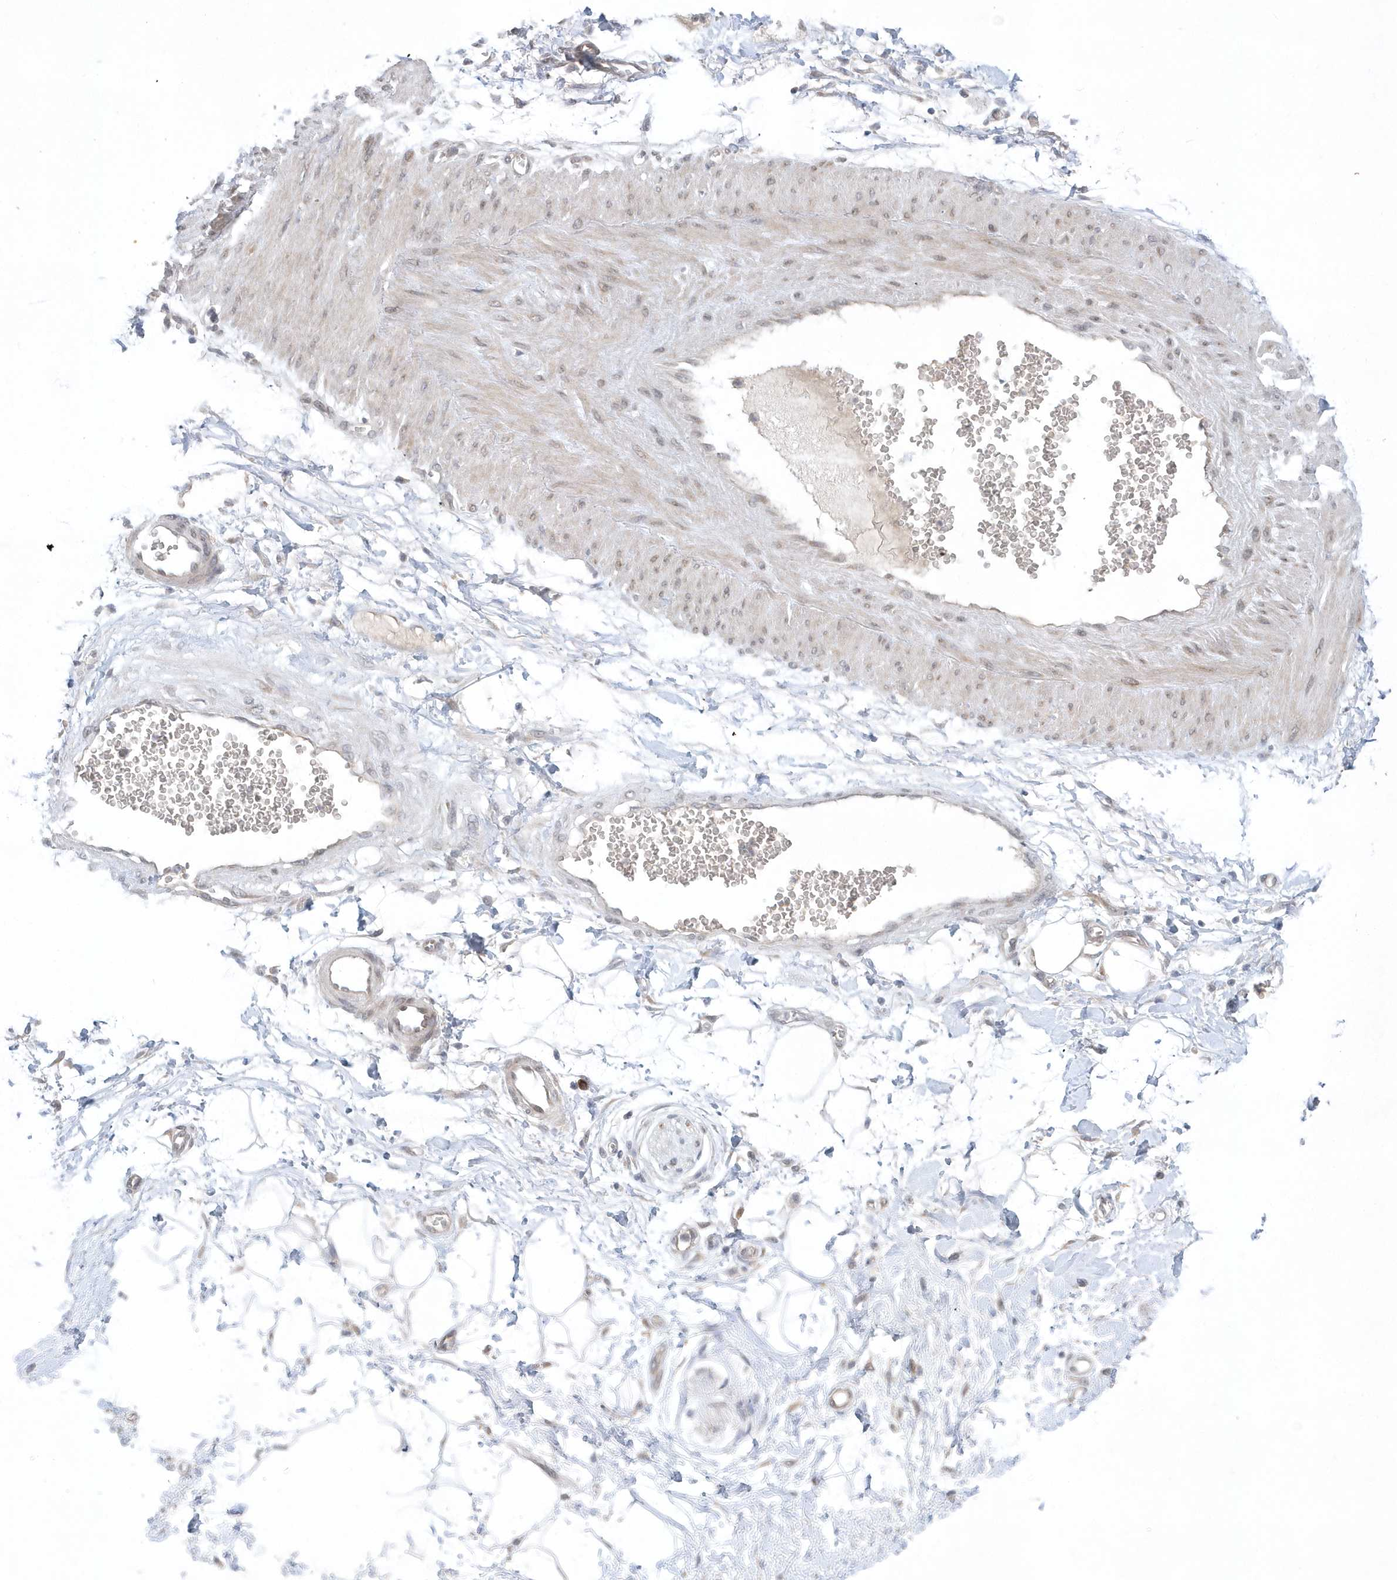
{"staining": {"intensity": "negative", "quantity": "none", "location": "none"}, "tissue": "adipose tissue", "cell_type": "Adipocytes", "image_type": "normal", "snomed": [{"axis": "morphology", "description": "Normal tissue, NOS"}, {"axis": "morphology", "description": "Adenocarcinoma, NOS"}, {"axis": "topography", "description": "Pancreas"}, {"axis": "topography", "description": "Peripheral nerve tissue"}], "caption": "This histopathology image is of normal adipose tissue stained with immunohistochemistry (IHC) to label a protein in brown with the nuclei are counter-stained blue. There is no positivity in adipocytes. Nuclei are stained in blue.", "gene": "ZC3H12D", "patient": {"sex": "male", "age": 59}}